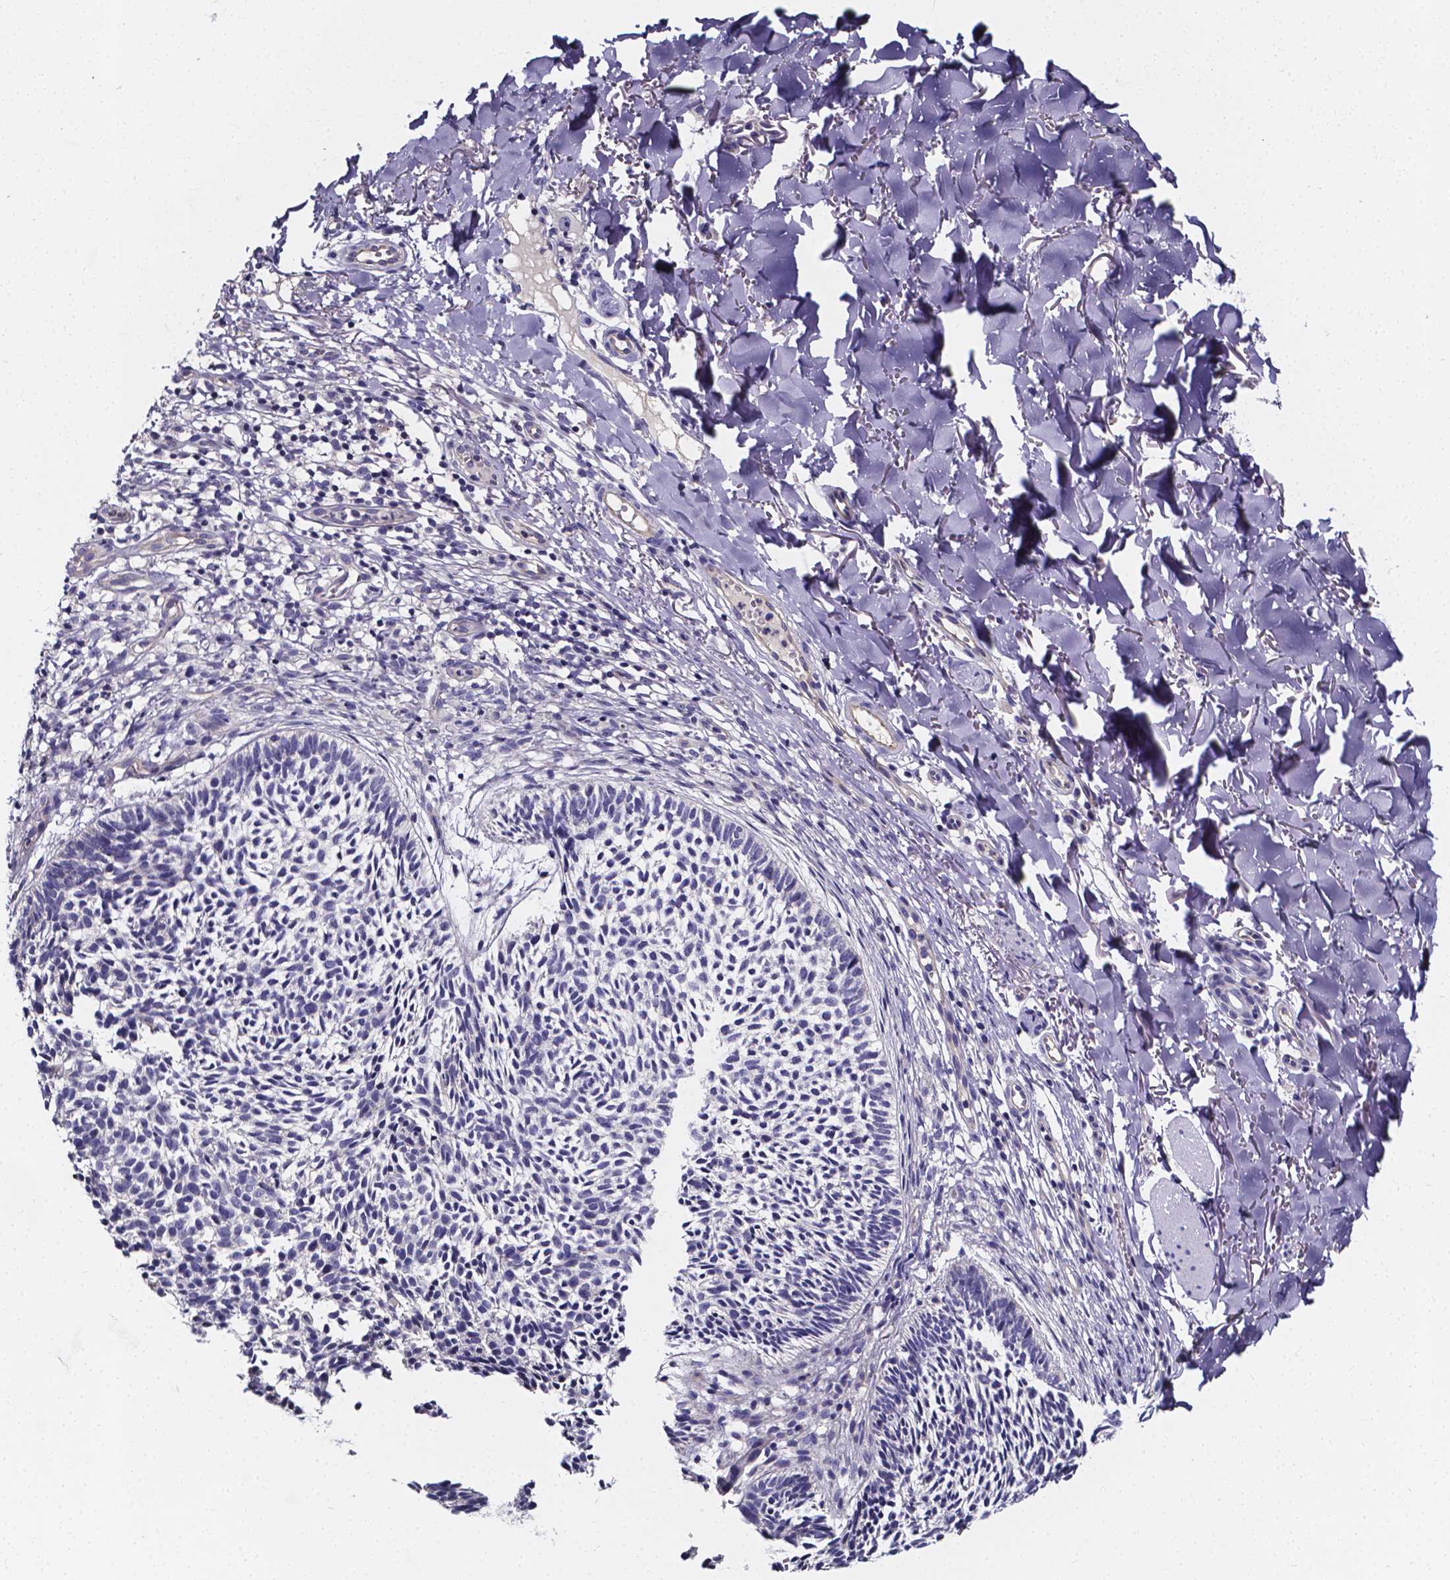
{"staining": {"intensity": "negative", "quantity": "none", "location": "none"}, "tissue": "skin cancer", "cell_type": "Tumor cells", "image_type": "cancer", "snomed": [{"axis": "morphology", "description": "Basal cell carcinoma"}, {"axis": "topography", "description": "Skin"}], "caption": "High magnification brightfield microscopy of skin cancer stained with DAB (3,3'-diaminobenzidine) (brown) and counterstained with hematoxylin (blue): tumor cells show no significant staining.", "gene": "CACNG8", "patient": {"sex": "male", "age": 78}}